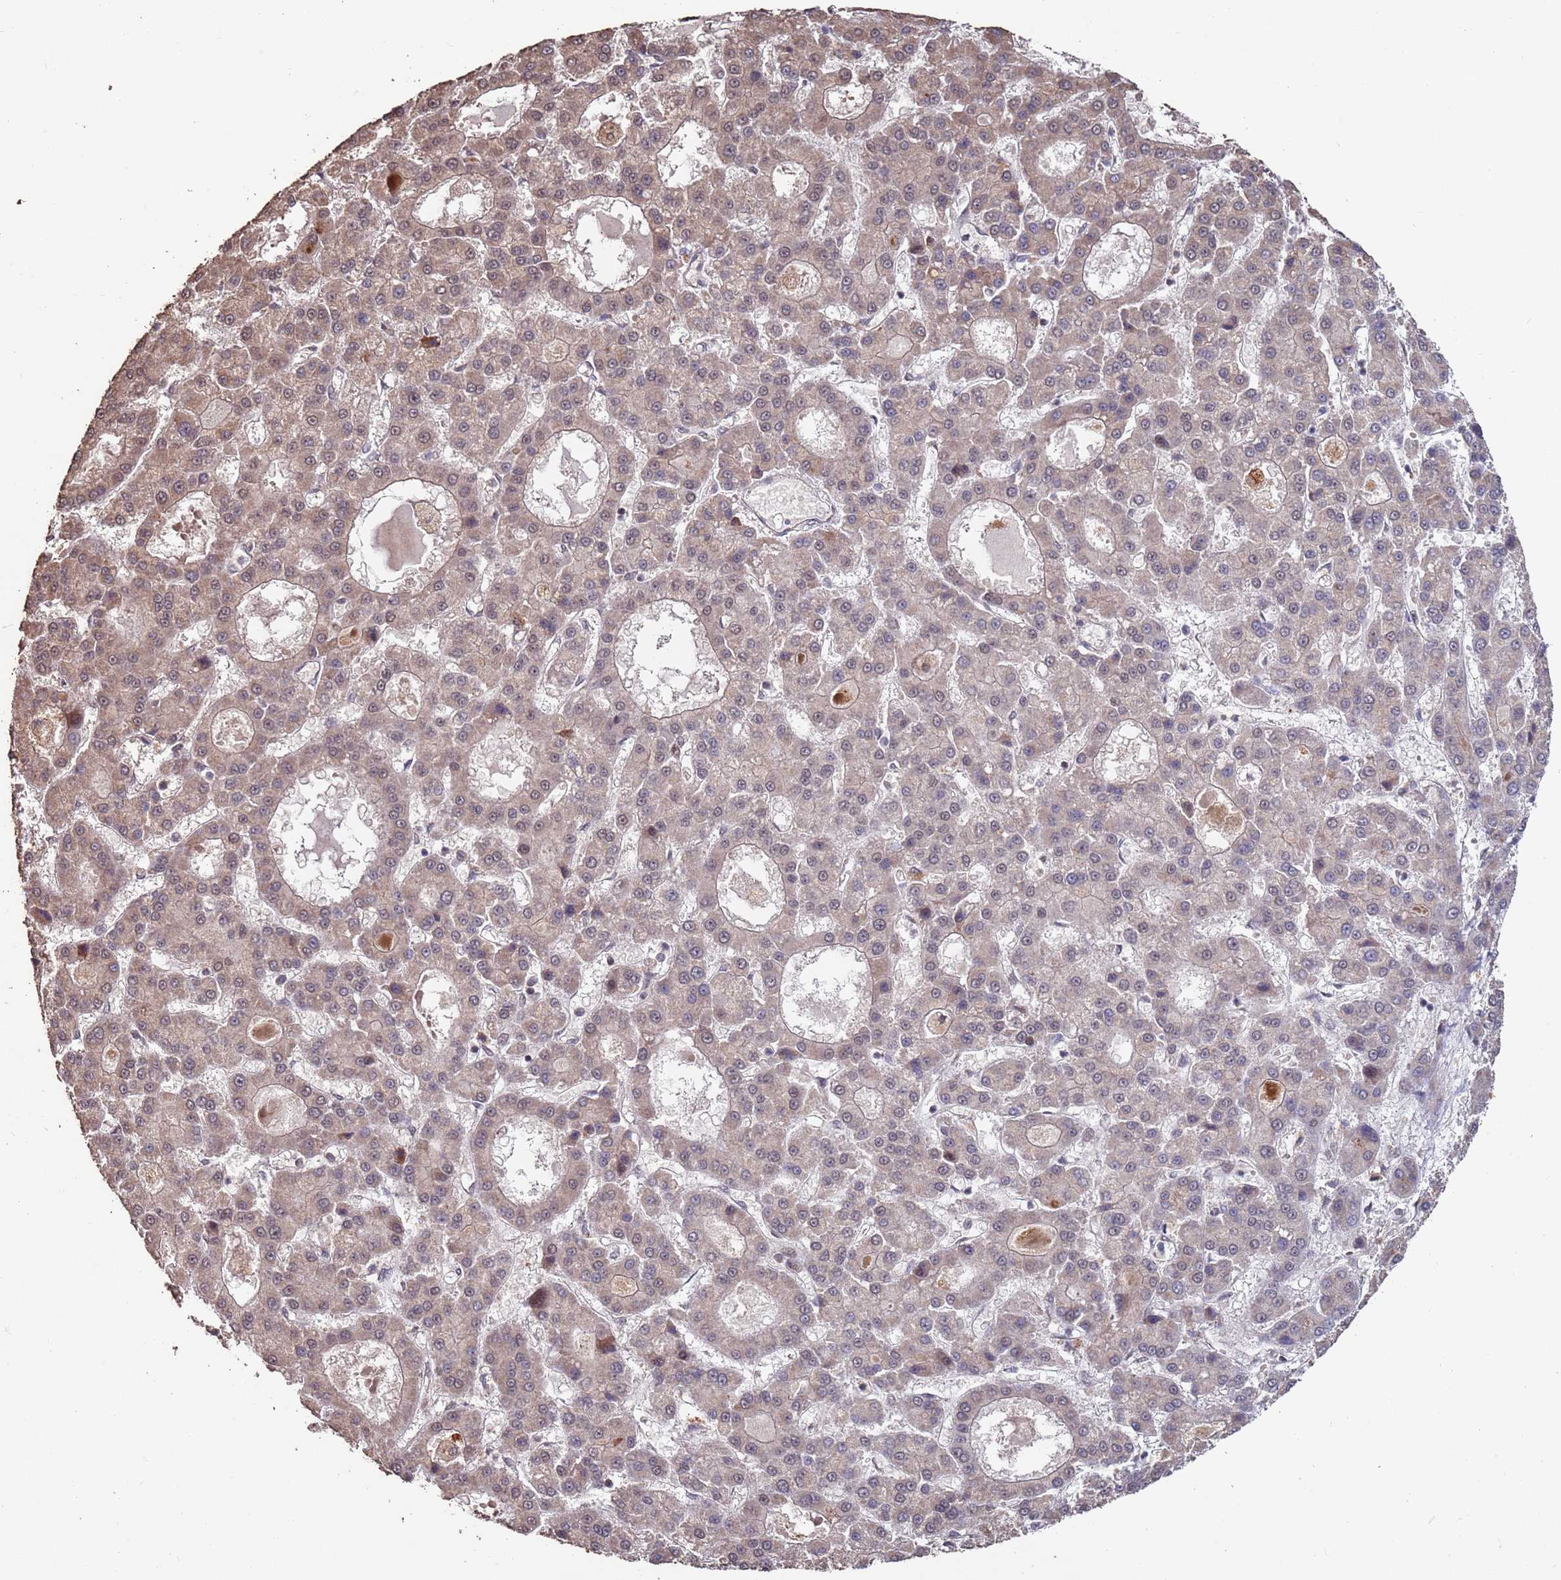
{"staining": {"intensity": "weak", "quantity": "25%-75%", "location": "cytoplasmic/membranous"}, "tissue": "liver cancer", "cell_type": "Tumor cells", "image_type": "cancer", "snomed": [{"axis": "morphology", "description": "Carcinoma, Hepatocellular, NOS"}, {"axis": "topography", "description": "Liver"}], "caption": "Liver hepatocellular carcinoma stained for a protein (brown) demonstrates weak cytoplasmic/membranous positive staining in approximately 25%-75% of tumor cells.", "gene": "PRR7", "patient": {"sex": "male", "age": 70}}